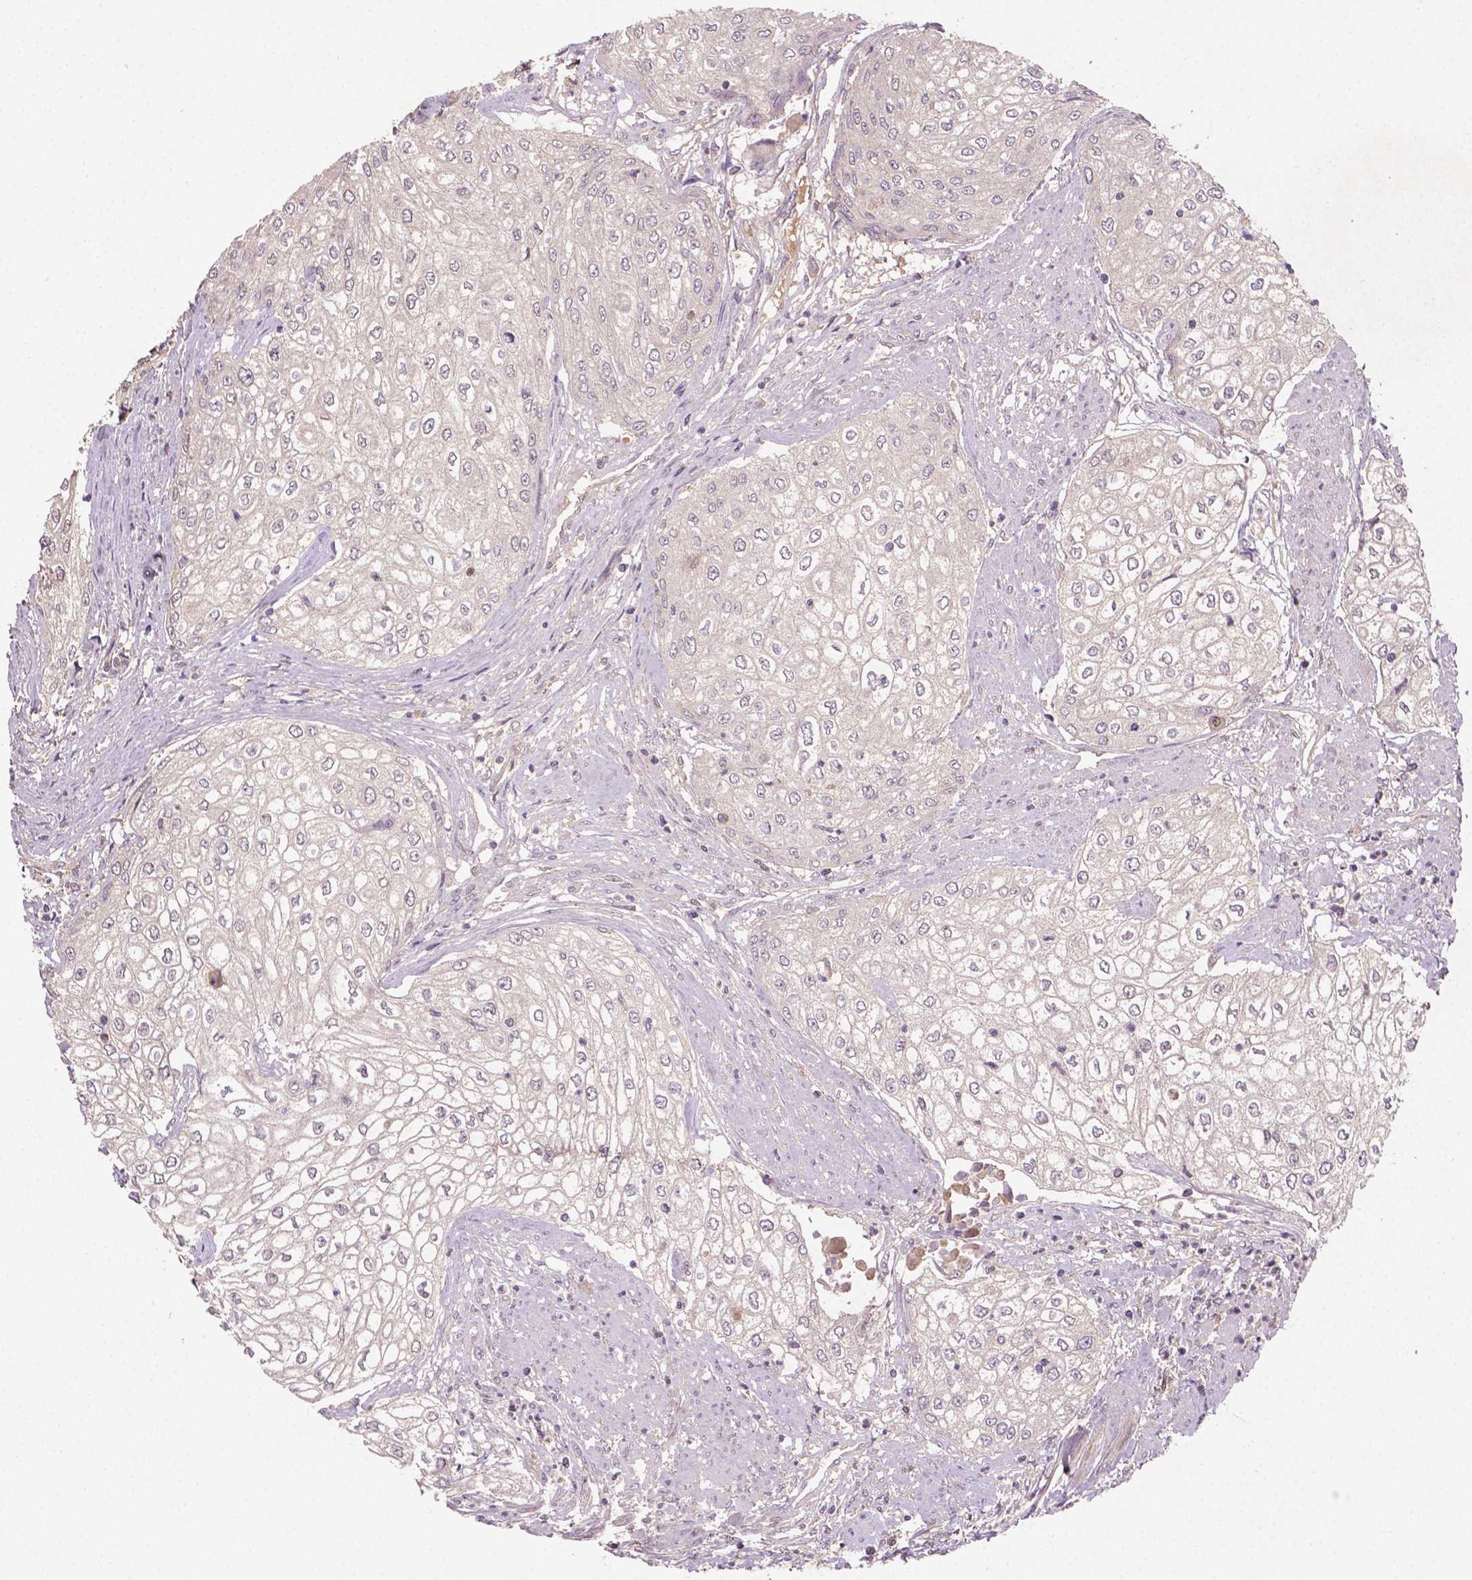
{"staining": {"intensity": "negative", "quantity": "none", "location": "none"}, "tissue": "urothelial cancer", "cell_type": "Tumor cells", "image_type": "cancer", "snomed": [{"axis": "morphology", "description": "Urothelial carcinoma, High grade"}, {"axis": "topography", "description": "Urinary bladder"}], "caption": "Urothelial carcinoma (high-grade) was stained to show a protein in brown. There is no significant expression in tumor cells.", "gene": "SOX17", "patient": {"sex": "male", "age": 62}}